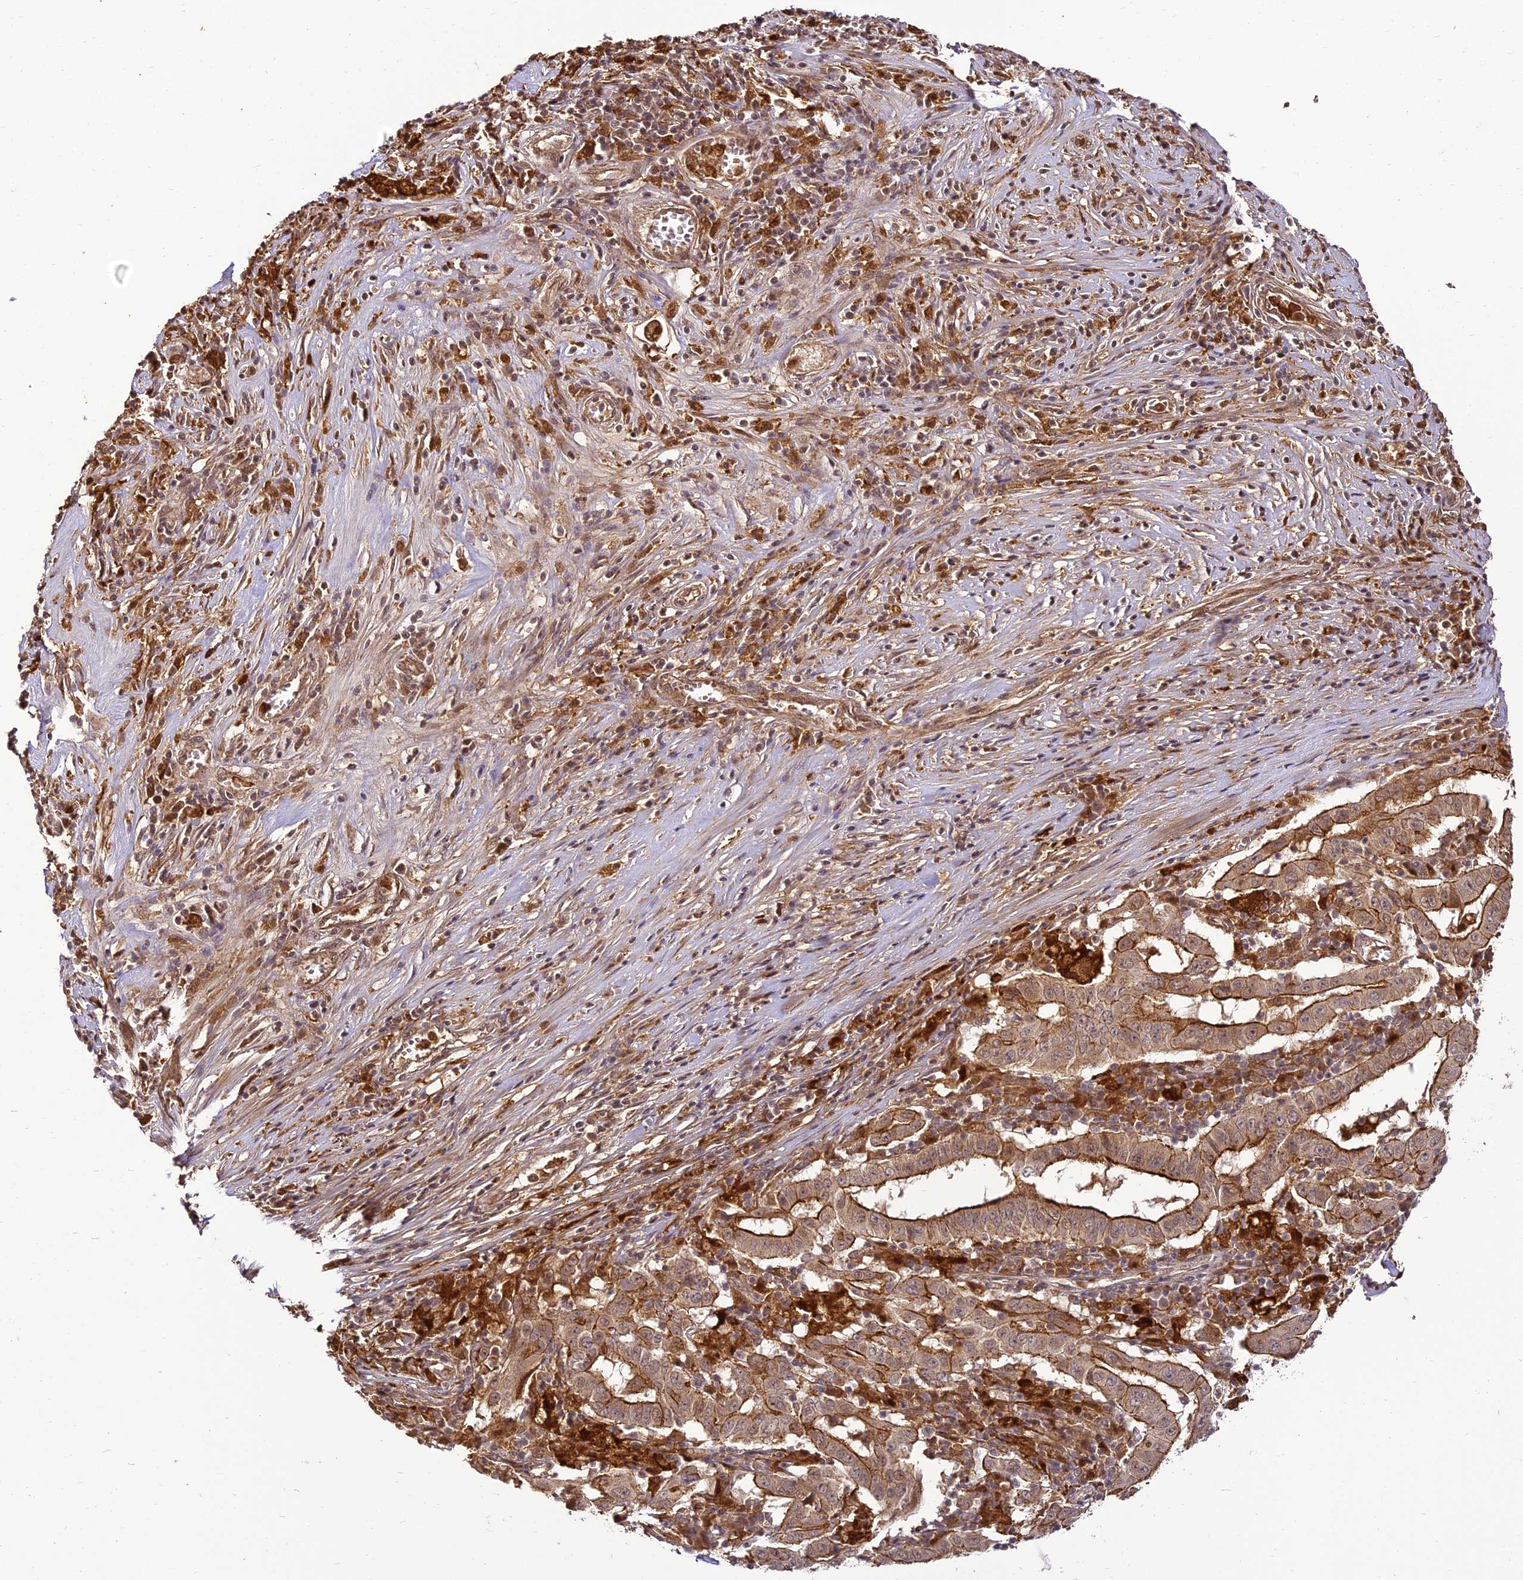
{"staining": {"intensity": "moderate", "quantity": ">75%", "location": "cytoplasmic/membranous"}, "tissue": "pancreatic cancer", "cell_type": "Tumor cells", "image_type": "cancer", "snomed": [{"axis": "morphology", "description": "Adenocarcinoma, NOS"}, {"axis": "topography", "description": "Pancreas"}], "caption": "Immunohistochemistry (IHC) (DAB (3,3'-diaminobenzidine)) staining of human pancreatic adenocarcinoma displays moderate cytoplasmic/membranous protein positivity in about >75% of tumor cells.", "gene": "BCDIN3D", "patient": {"sex": "male", "age": 63}}